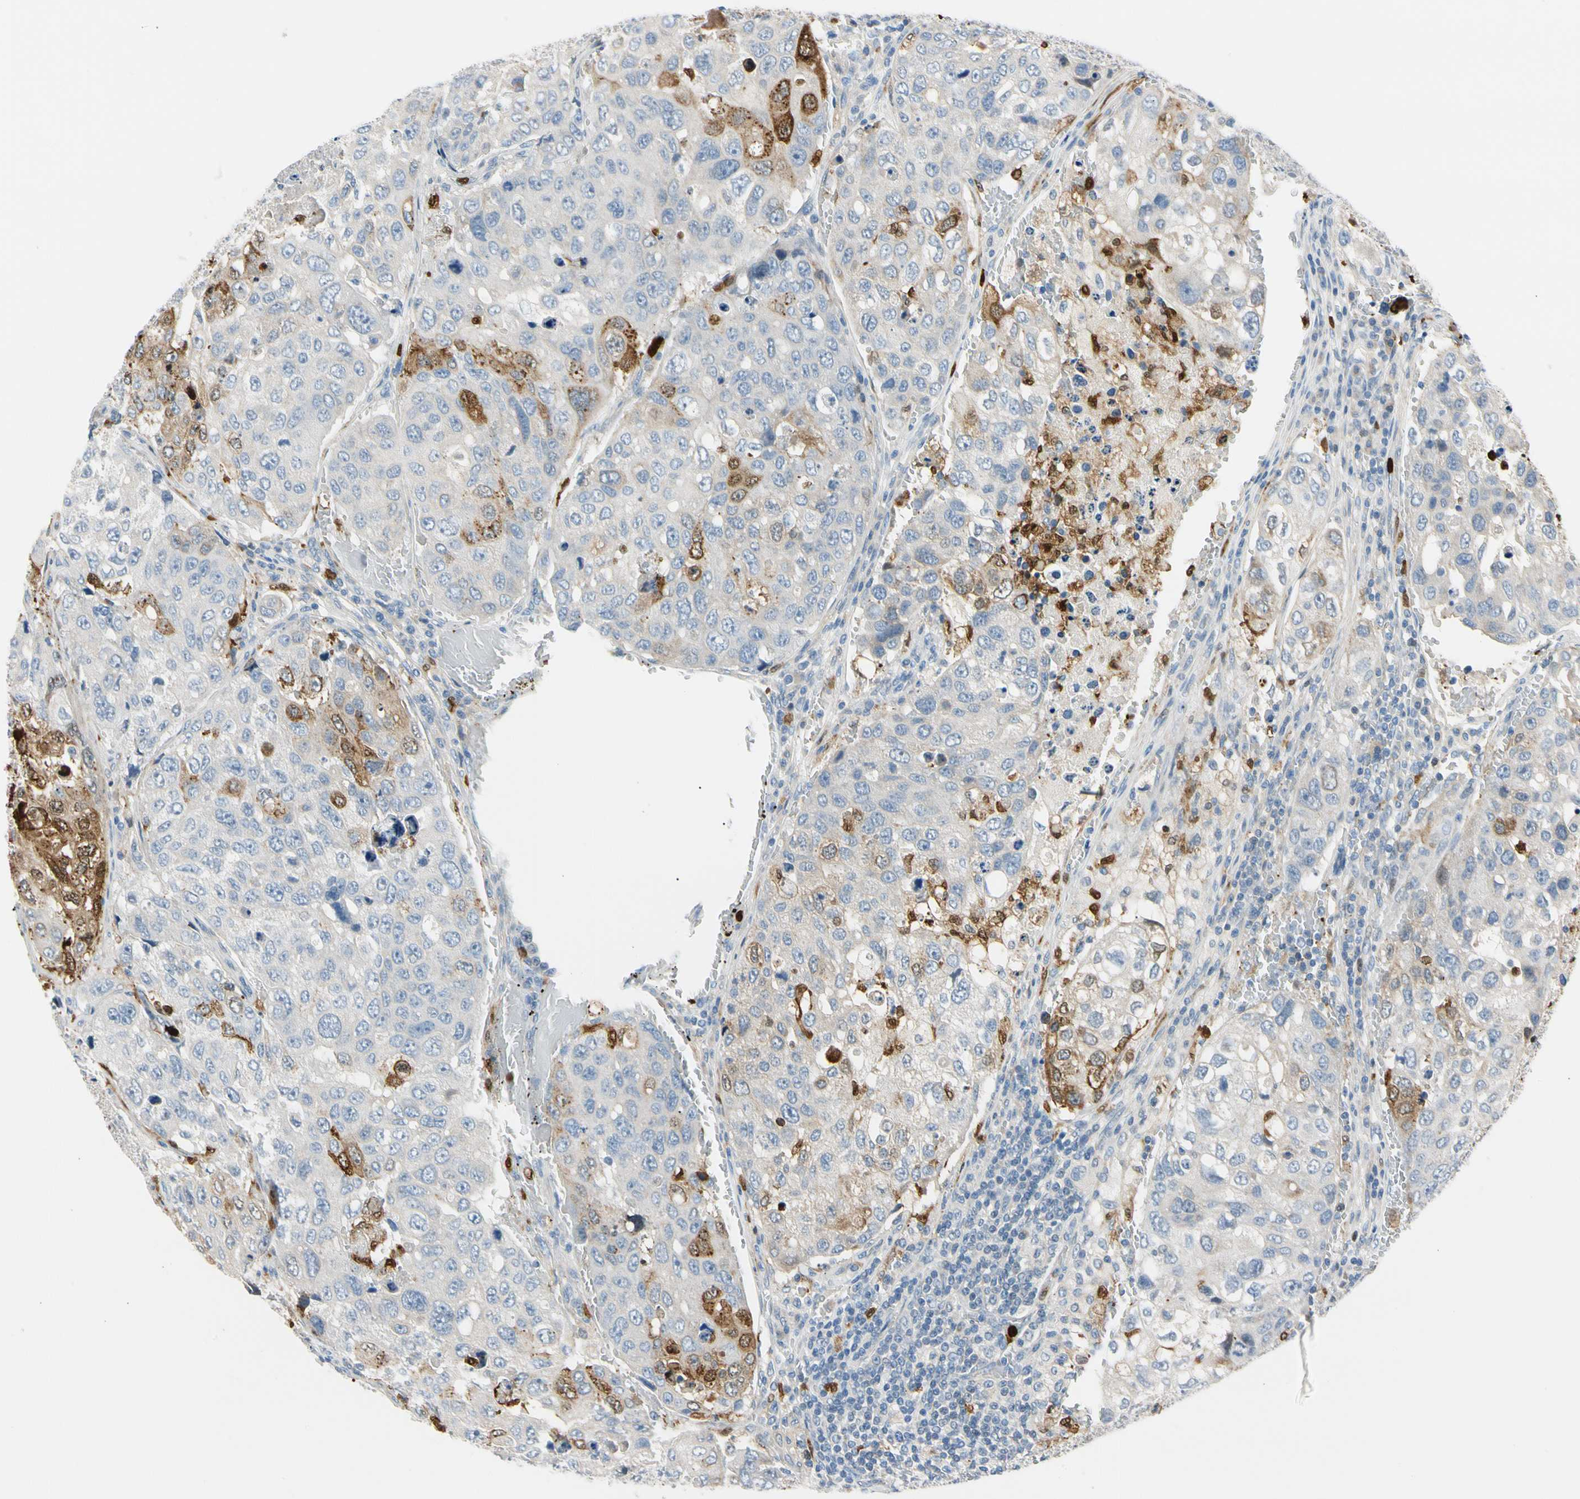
{"staining": {"intensity": "moderate", "quantity": "<25%", "location": "cytoplasmic/membranous"}, "tissue": "urothelial cancer", "cell_type": "Tumor cells", "image_type": "cancer", "snomed": [{"axis": "morphology", "description": "Urothelial carcinoma, High grade"}, {"axis": "topography", "description": "Lymph node"}, {"axis": "topography", "description": "Urinary bladder"}], "caption": "A low amount of moderate cytoplasmic/membranous positivity is identified in about <25% of tumor cells in urothelial carcinoma (high-grade) tissue. (IHC, brightfield microscopy, high magnification).", "gene": "TRAF5", "patient": {"sex": "male", "age": 51}}